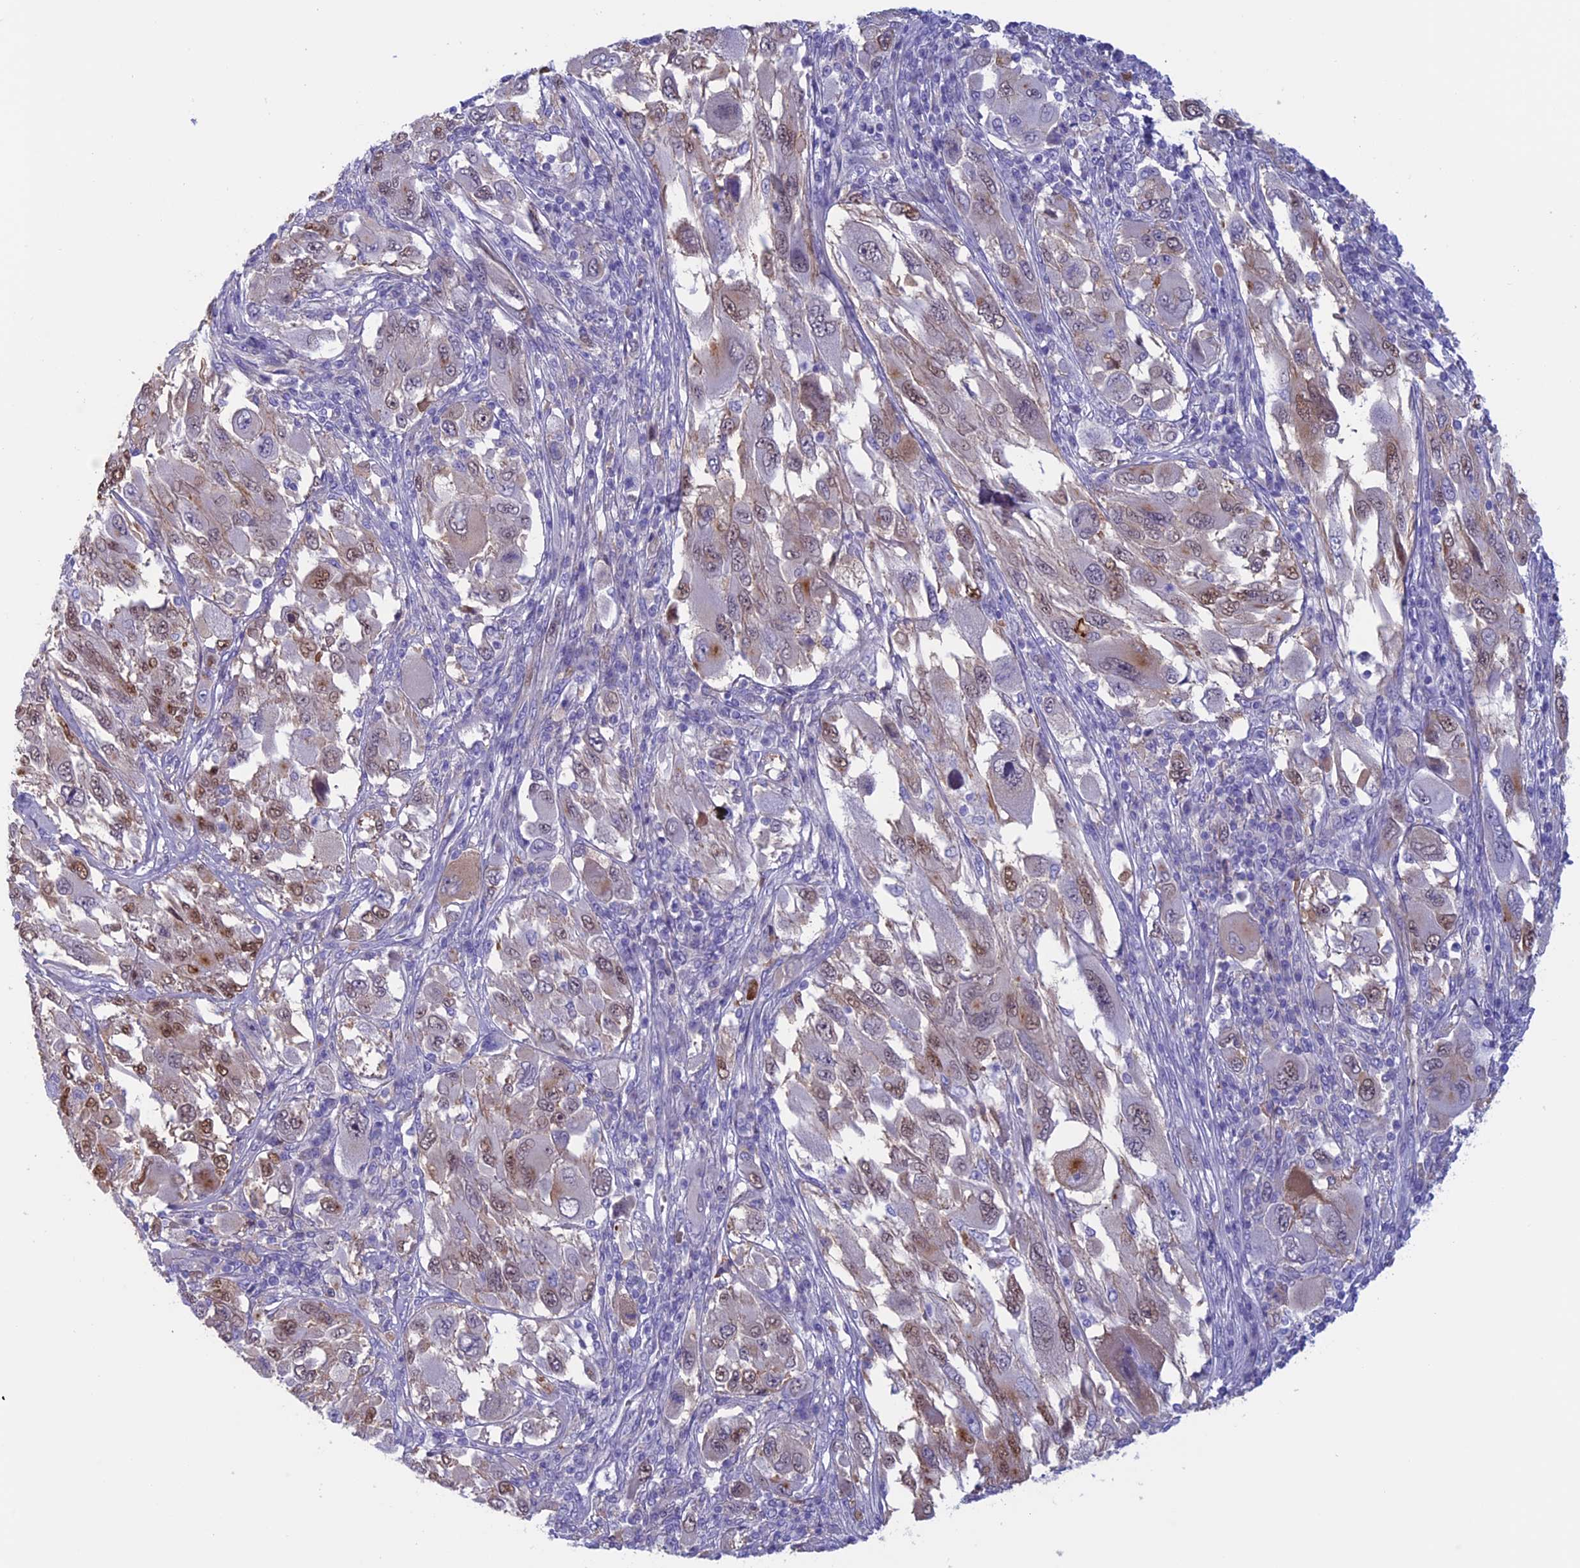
{"staining": {"intensity": "weak", "quantity": ">75%", "location": "nuclear"}, "tissue": "melanoma", "cell_type": "Tumor cells", "image_type": "cancer", "snomed": [{"axis": "morphology", "description": "Malignant melanoma, NOS"}, {"axis": "topography", "description": "Skin"}], "caption": "The photomicrograph displays staining of malignant melanoma, revealing weak nuclear protein staining (brown color) within tumor cells.", "gene": "ANGPTL2", "patient": {"sex": "female", "age": 91}}